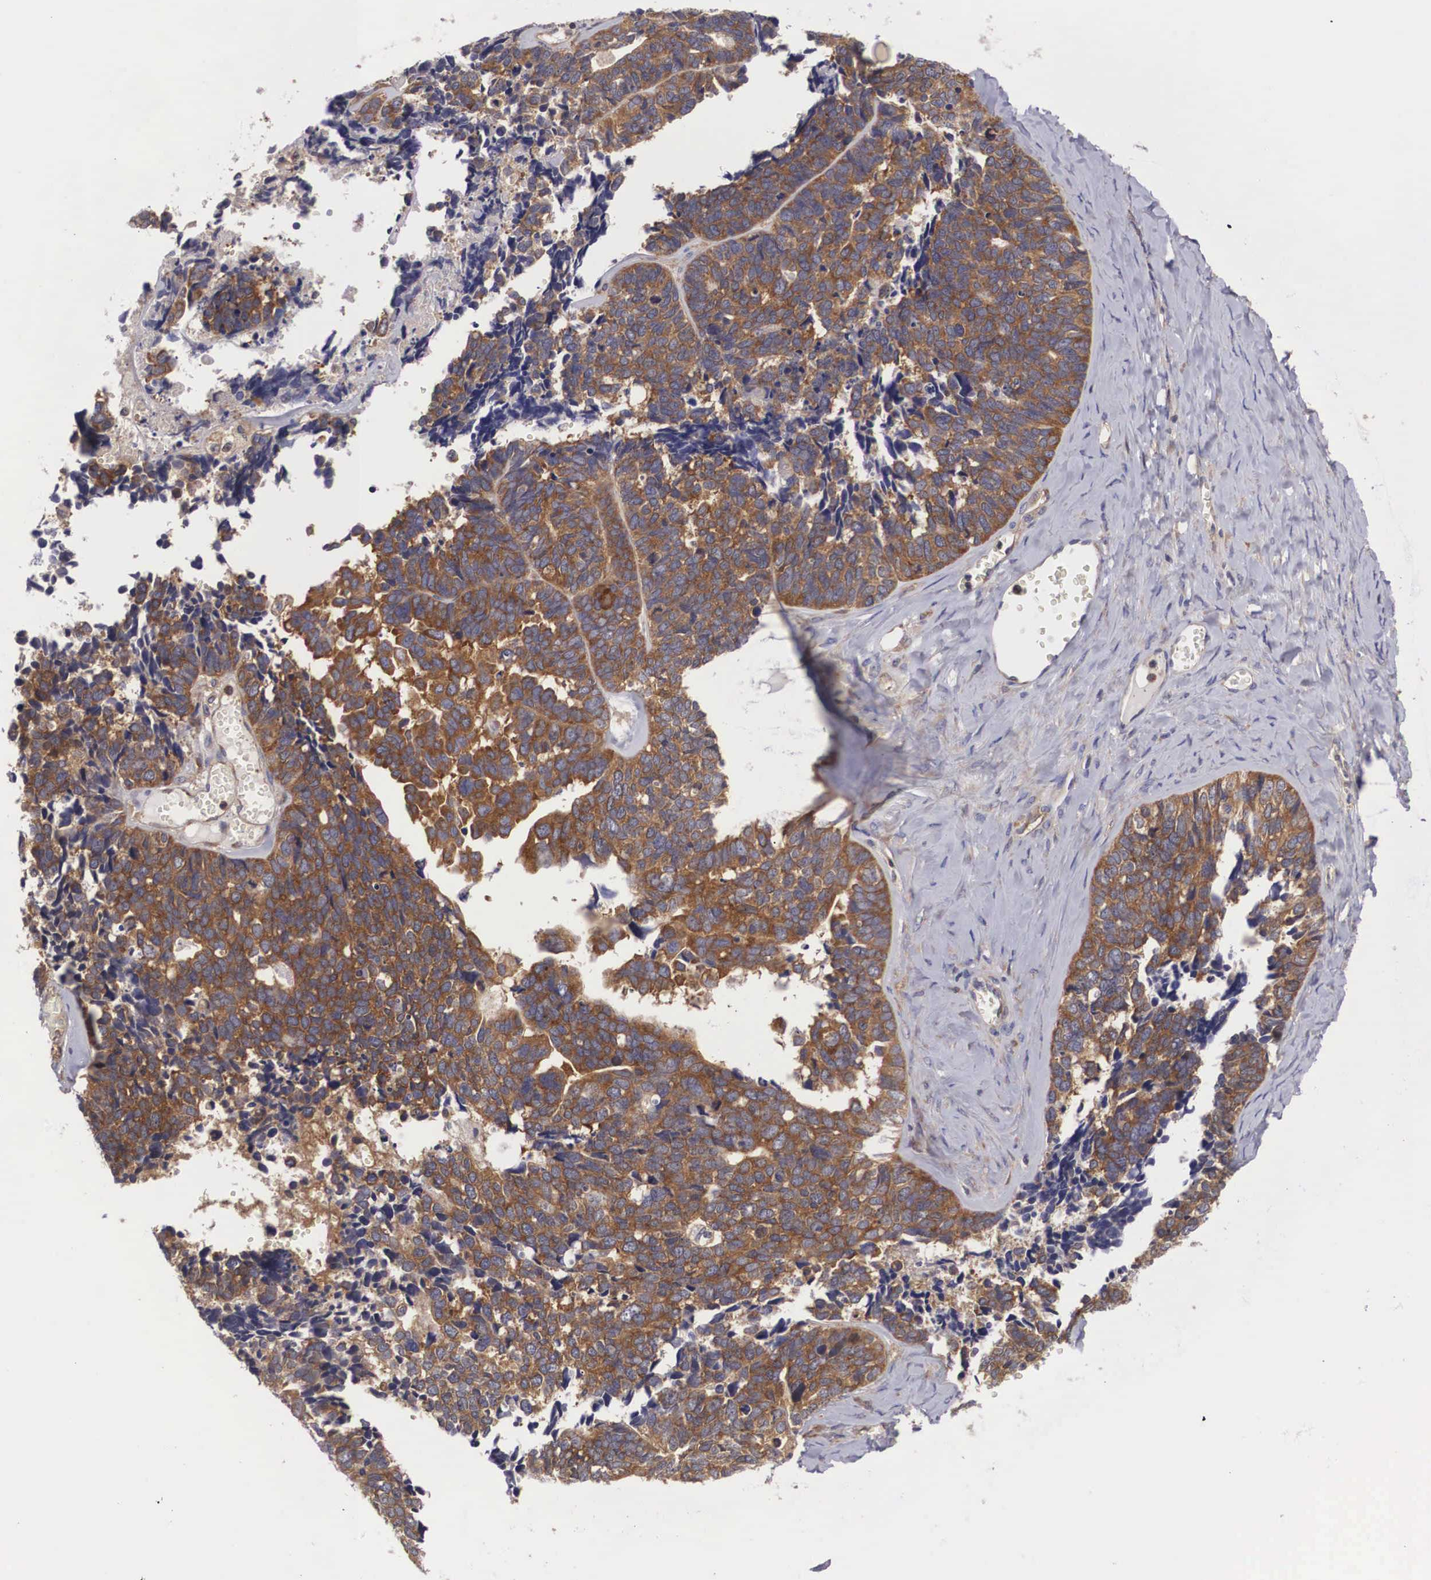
{"staining": {"intensity": "moderate", "quantity": ">75%", "location": "cytoplasmic/membranous"}, "tissue": "ovarian cancer", "cell_type": "Tumor cells", "image_type": "cancer", "snomed": [{"axis": "morphology", "description": "Cystadenocarcinoma, serous, NOS"}, {"axis": "topography", "description": "Ovary"}], "caption": "Immunohistochemical staining of human ovarian cancer (serous cystadenocarcinoma) demonstrates medium levels of moderate cytoplasmic/membranous protein expression in approximately >75% of tumor cells.", "gene": "GRIPAP1", "patient": {"sex": "female", "age": 77}}